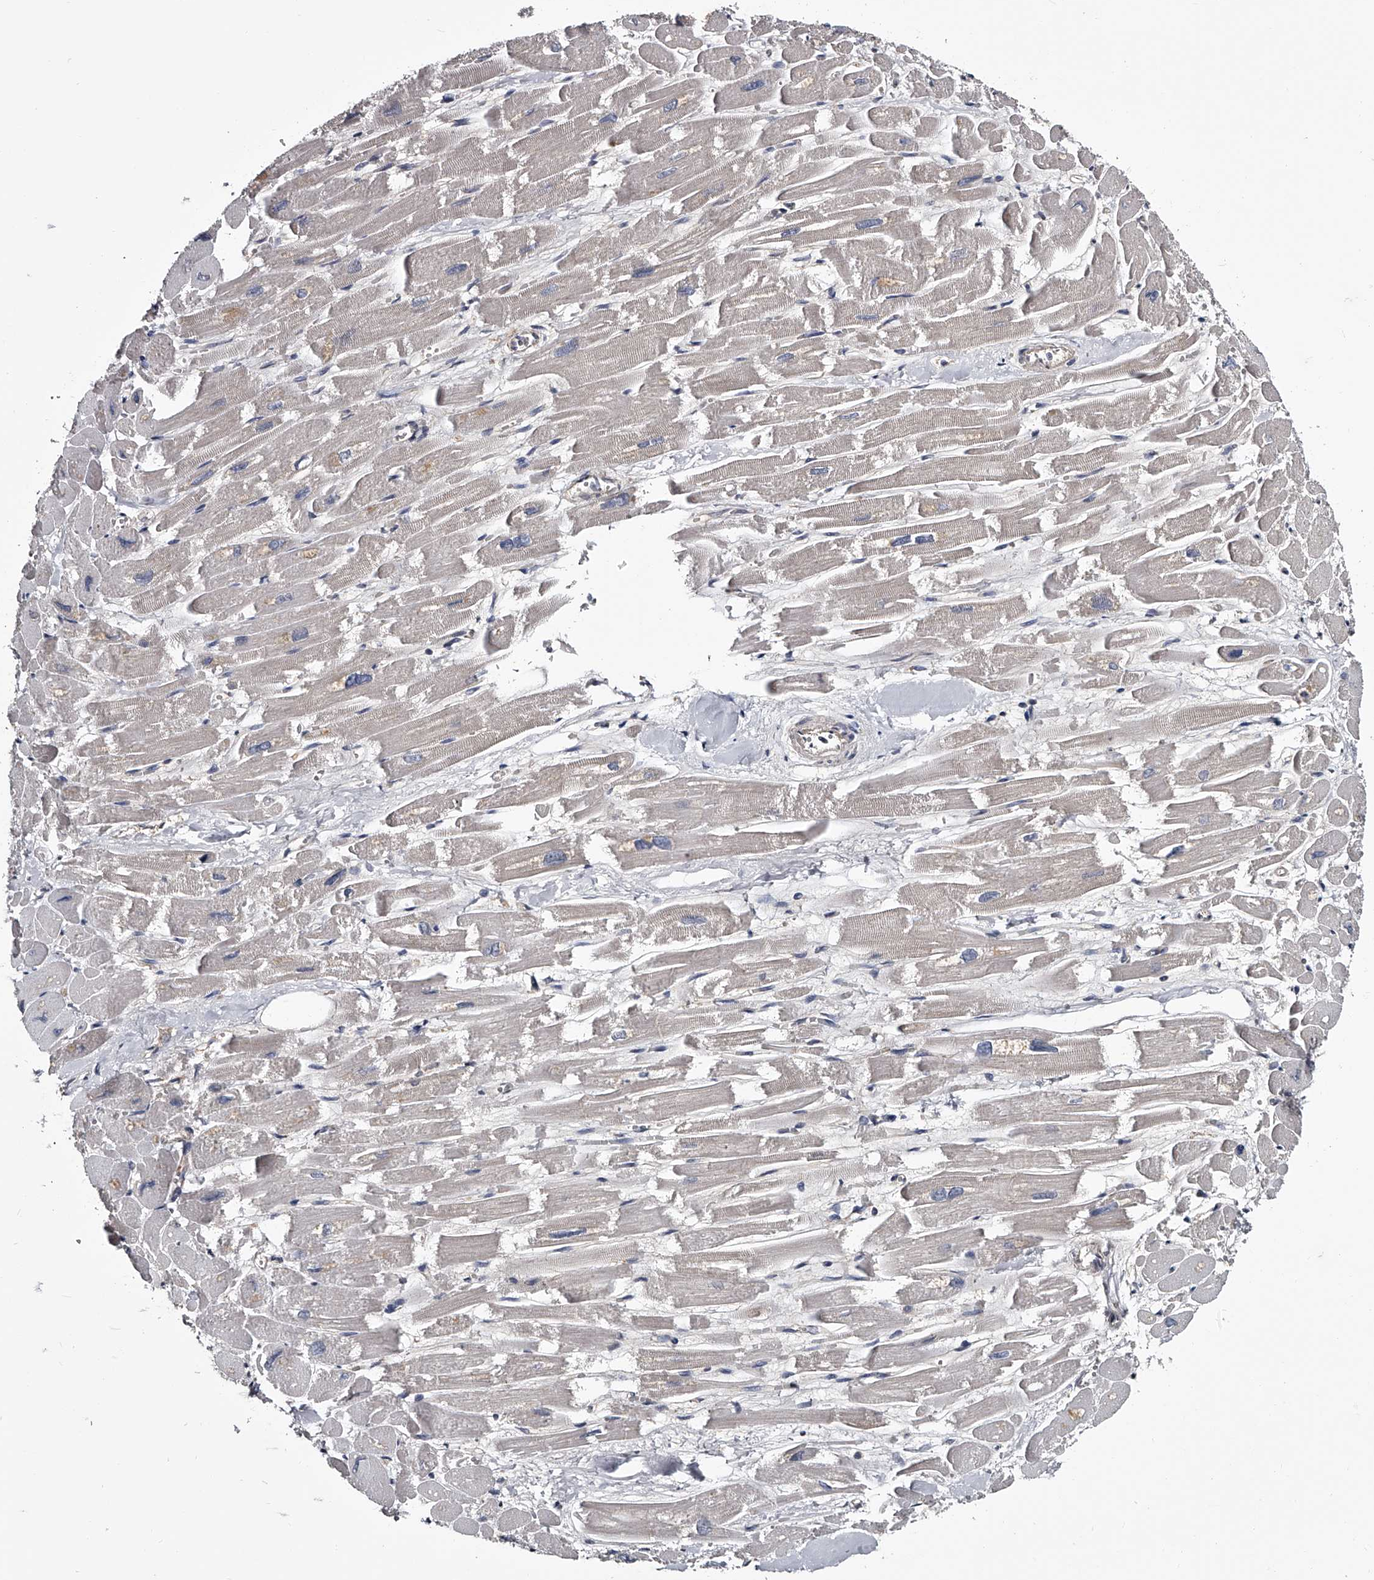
{"staining": {"intensity": "negative", "quantity": "none", "location": "none"}, "tissue": "heart muscle", "cell_type": "Cardiomyocytes", "image_type": "normal", "snomed": [{"axis": "morphology", "description": "Normal tissue, NOS"}, {"axis": "topography", "description": "Heart"}], "caption": "Immunohistochemistry (IHC) image of unremarkable heart muscle stained for a protein (brown), which exhibits no expression in cardiomyocytes.", "gene": "GAPVD1", "patient": {"sex": "male", "age": 54}}